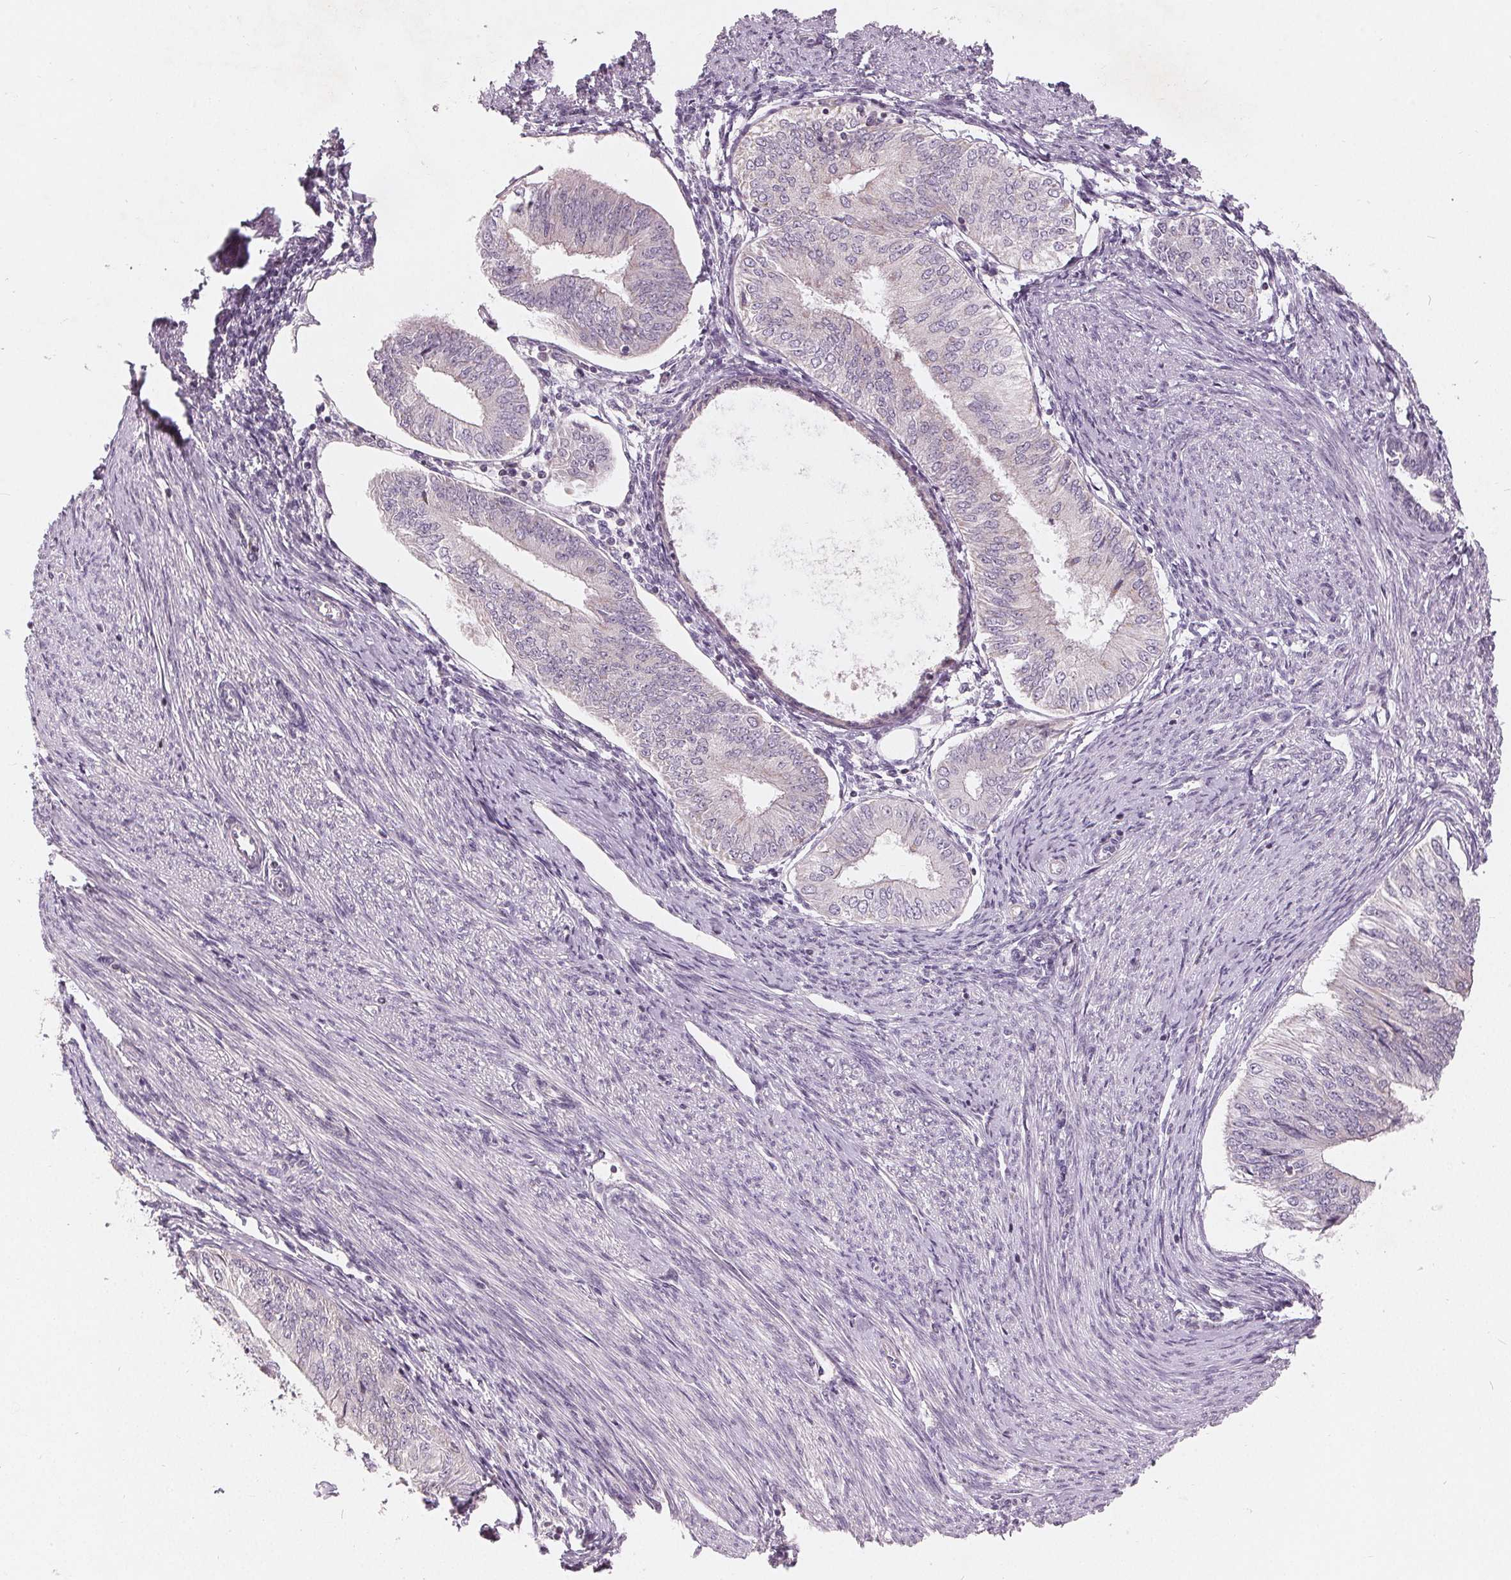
{"staining": {"intensity": "negative", "quantity": "none", "location": "none"}, "tissue": "endometrial cancer", "cell_type": "Tumor cells", "image_type": "cancer", "snomed": [{"axis": "morphology", "description": "Adenocarcinoma, NOS"}, {"axis": "topography", "description": "Endometrium"}], "caption": "An immunohistochemistry (IHC) photomicrograph of endometrial cancer is shown. There is no staining in tumor cells of endometrial cancer.", "gene": "TRIM60", "patient": {"sex": "female", "age": 58}}